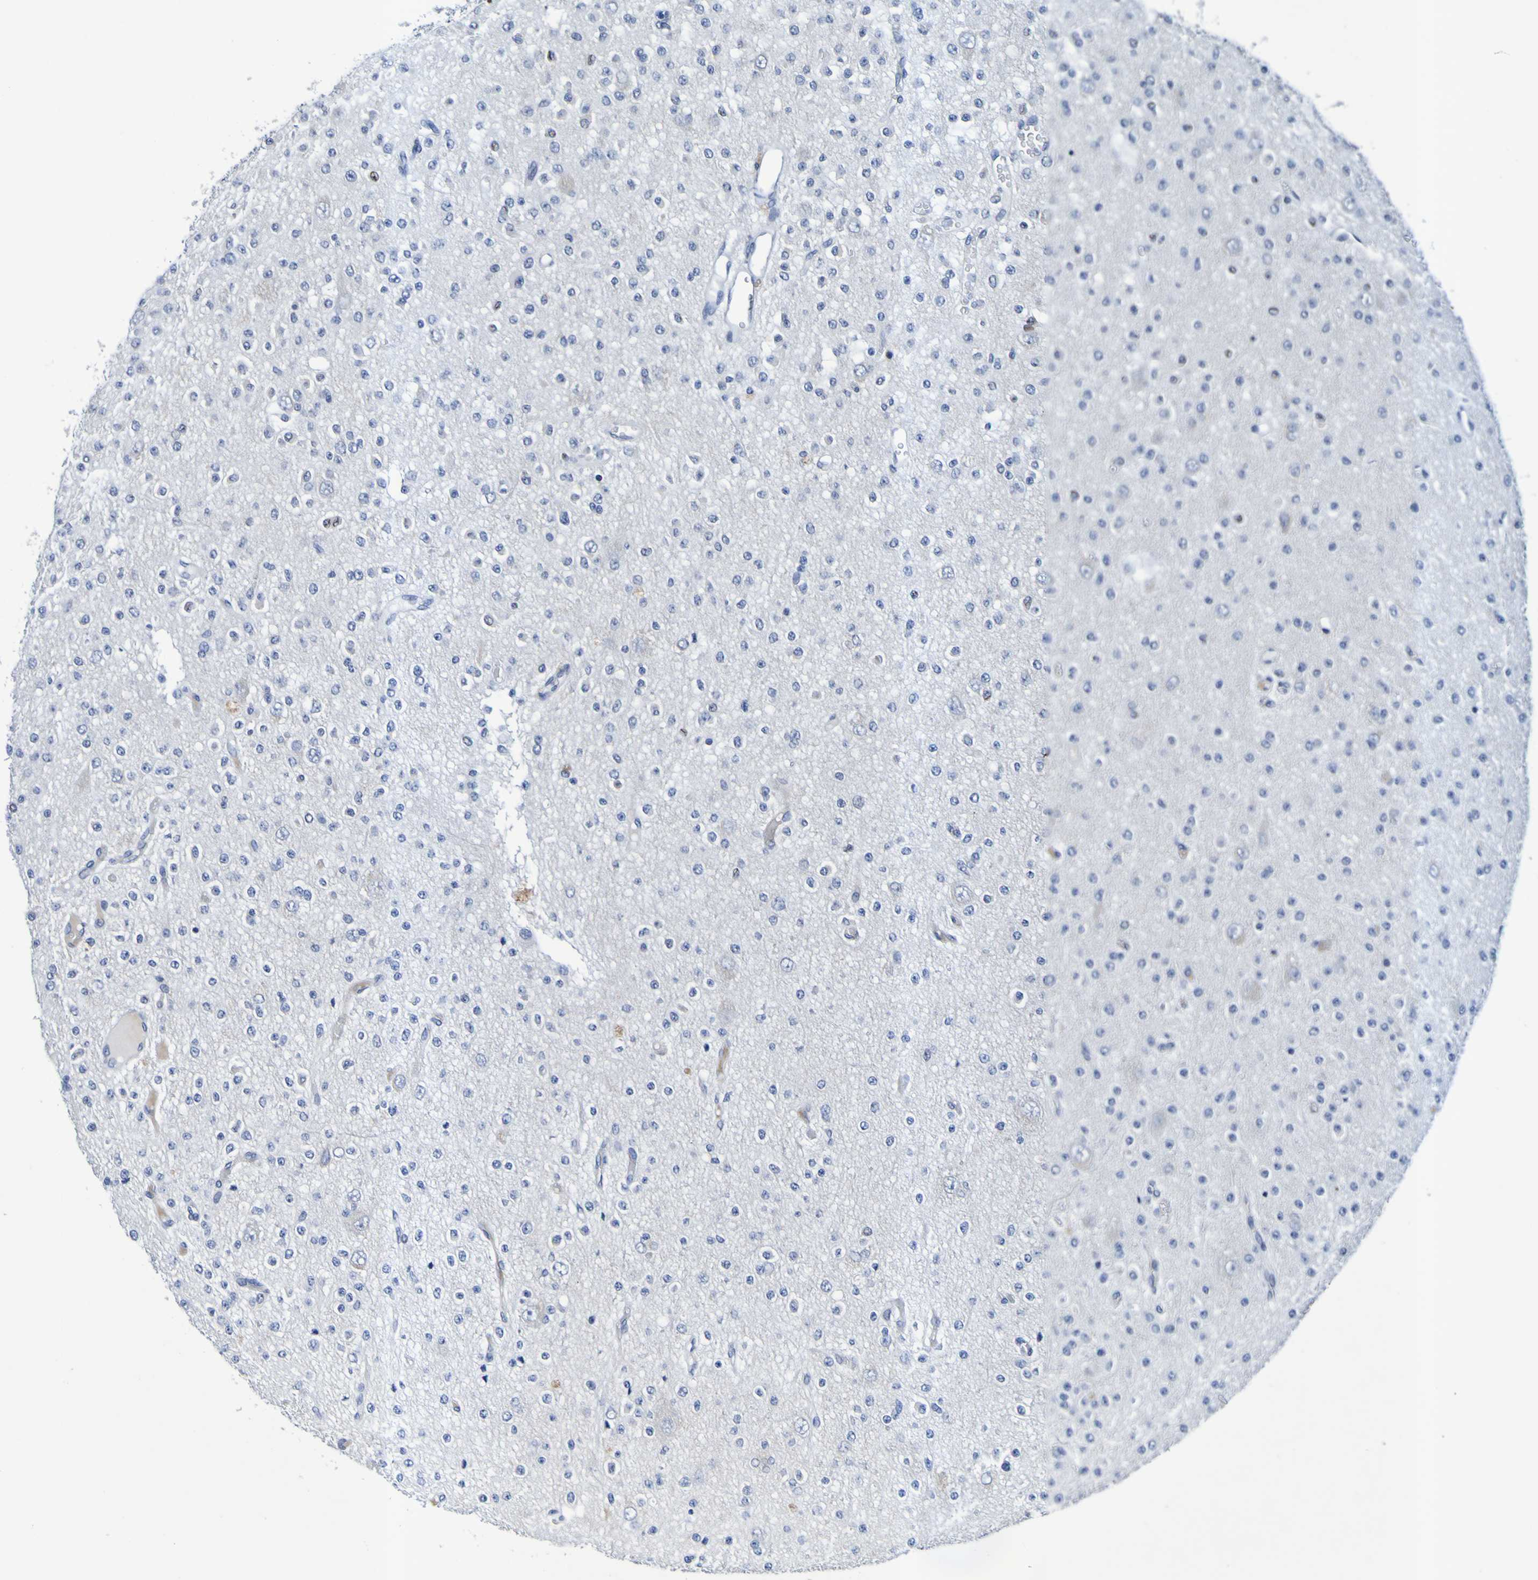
{"staining": {"intensity": "negative", "quantity": "none", "location": "none"}, "tissue": "glioma", "cell_type": "Tumor cells", "image_type": "cancer", "snomed": [{"axis": "morphology", "description": "Glioma, malignant, Low grade"}, {"axis": "topography", "description": "Brain"}], "caption": "Image shows no protein expression in tumor cells of glioma tissue.", "gene": "VMA21", "patient": {"sex": "male", "age": 38}}